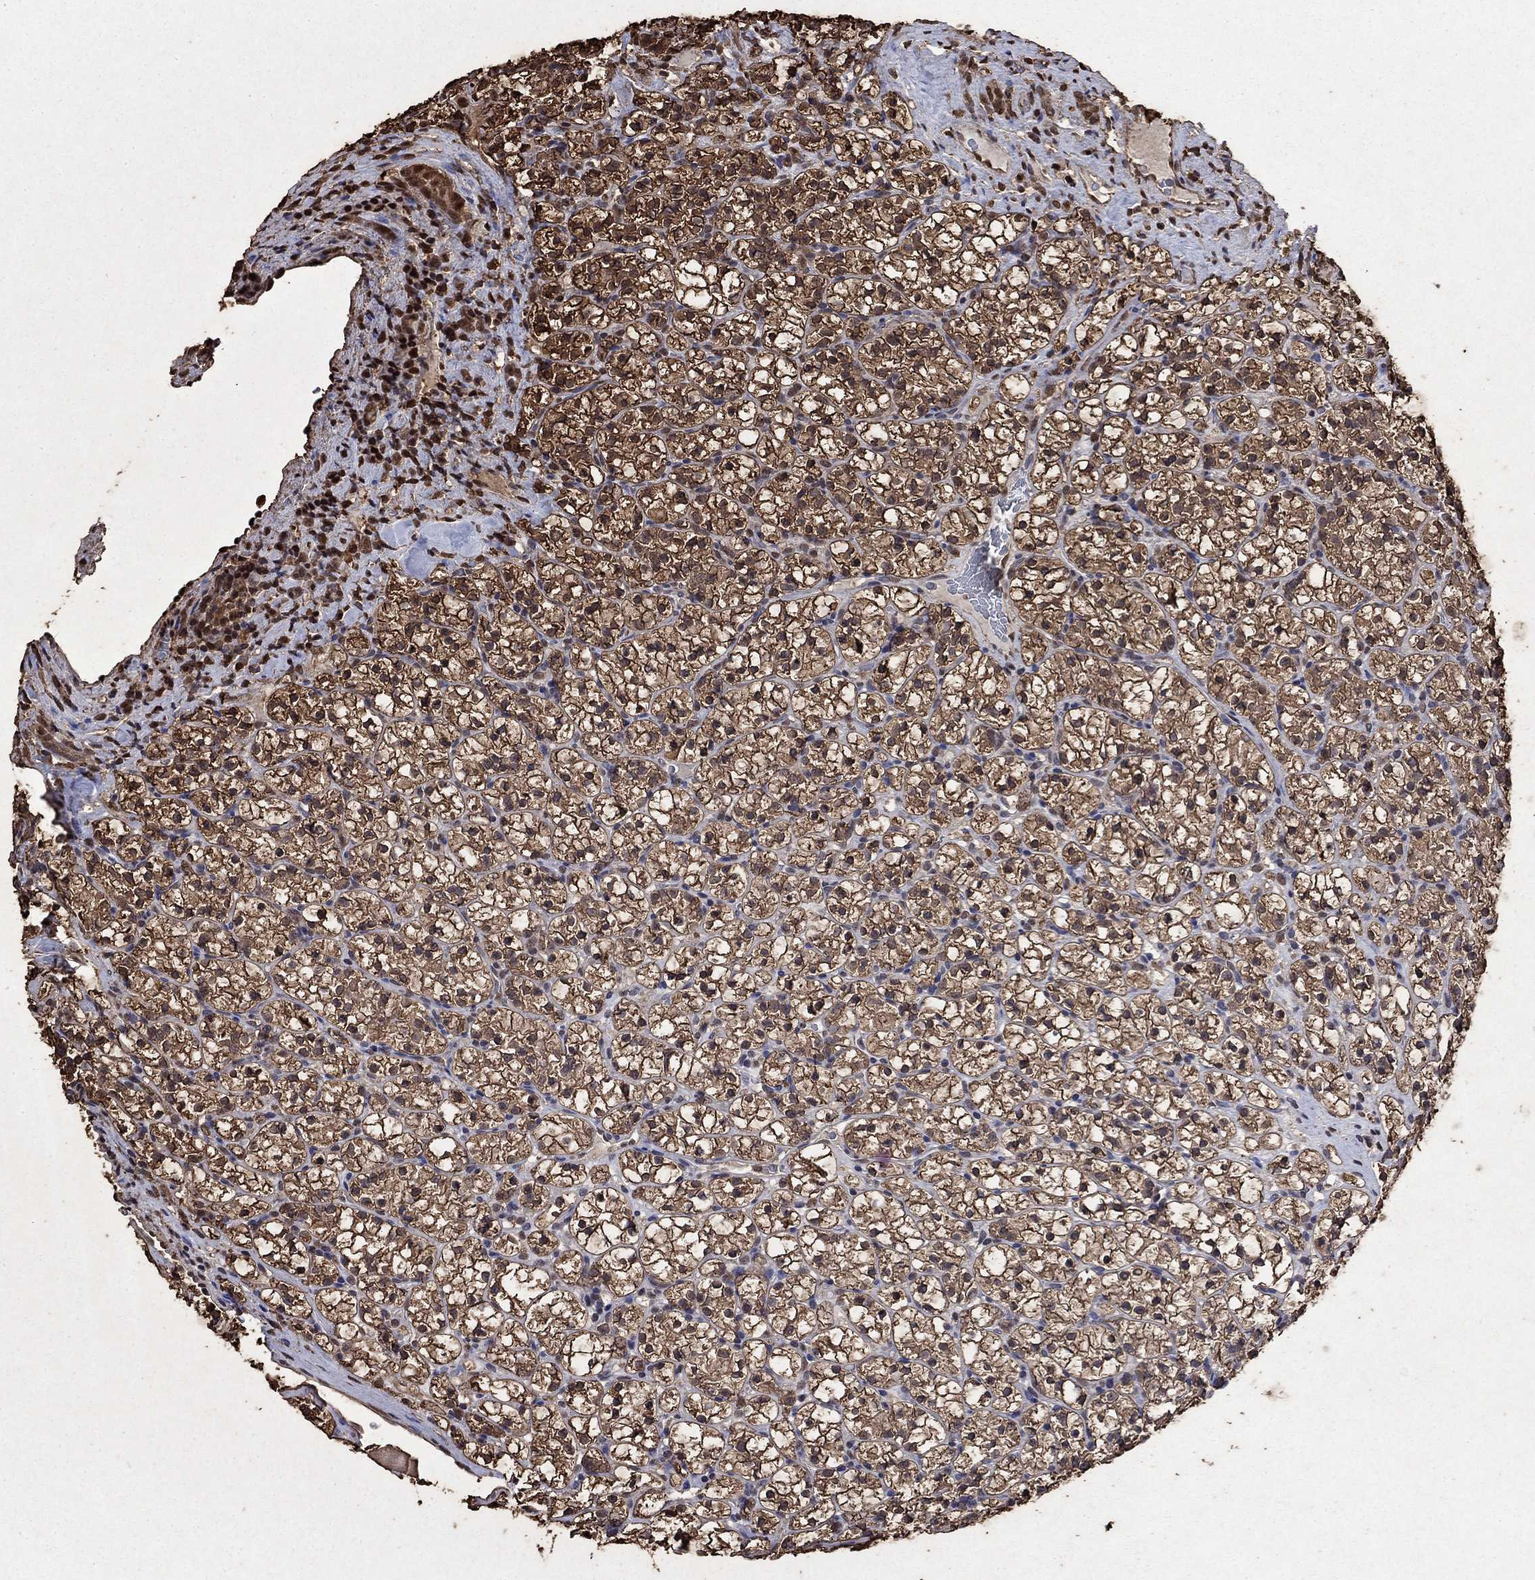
{"staining": {"intensity": "strong", "quantity": ">75%", "location": "cytoplasmic/membranous"}, "tissue": "renal cancer", "cell_type": "Tumor cells", "image_type": "cancer", "snomed": [{"axis": "morphology", "description": "Adenocarcinoma, NOS"}, {"axis": "topography", "description": "Kidney"}], "caption": "Strong cytoplasmic/membranous positivity is seen in approximately >75% of tumor cells in renal cancer. (IHC, brightfield microscopy, high magnification).", "gene": "GAPDH", "patient": {"sex": "female", "age": 89}}